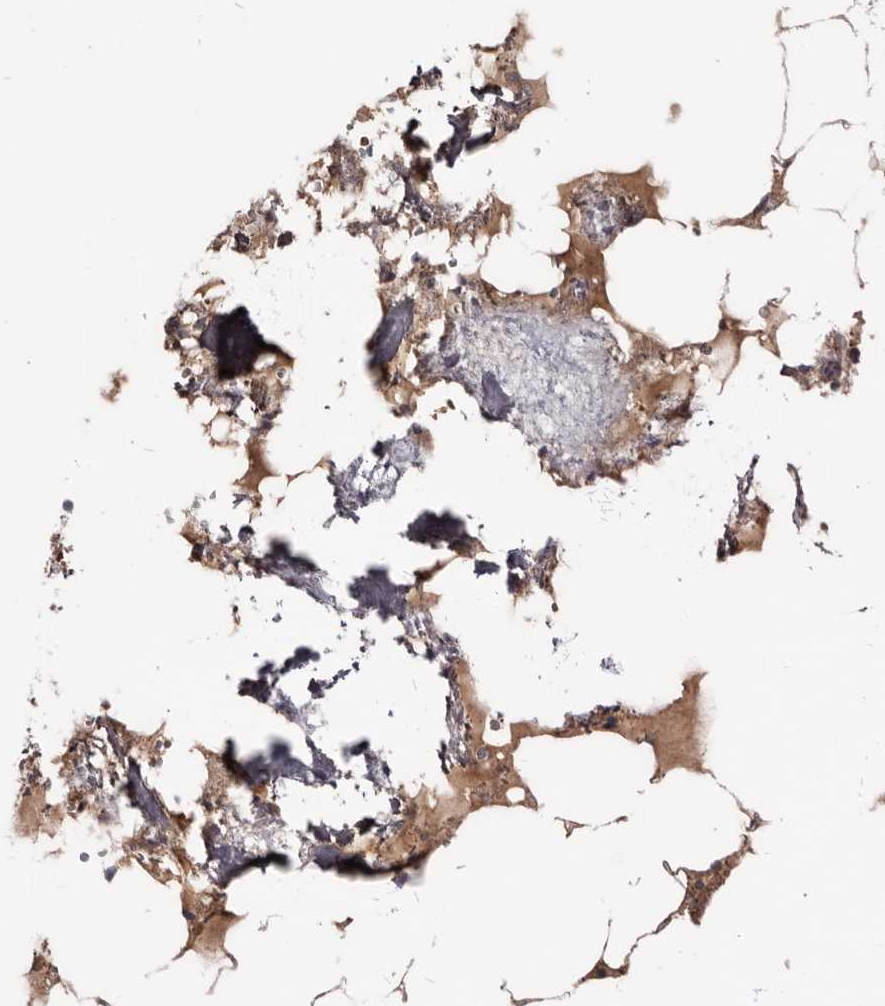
{"staining": {"intensity": "negative", "quantity": "none", "location": "none"}, "tissue": "bone marrow", "cell_type": "Hematopoietic cells", "image_type": "normal", "snomed": [{"axis": "morphology", "description": "Normal tissue, NOS"}, {"axis": "topography", "description": "Bone marrow"}], "caption": "The immunohistochemistry (IHC) histopathology image has no significant expression in hematopoietic cells of bone marrow. (Immunohistochemistry, brightfield microscopy, high magnification).", "gene": "NENF", "patient": {"sex": "male", "age": 70}}